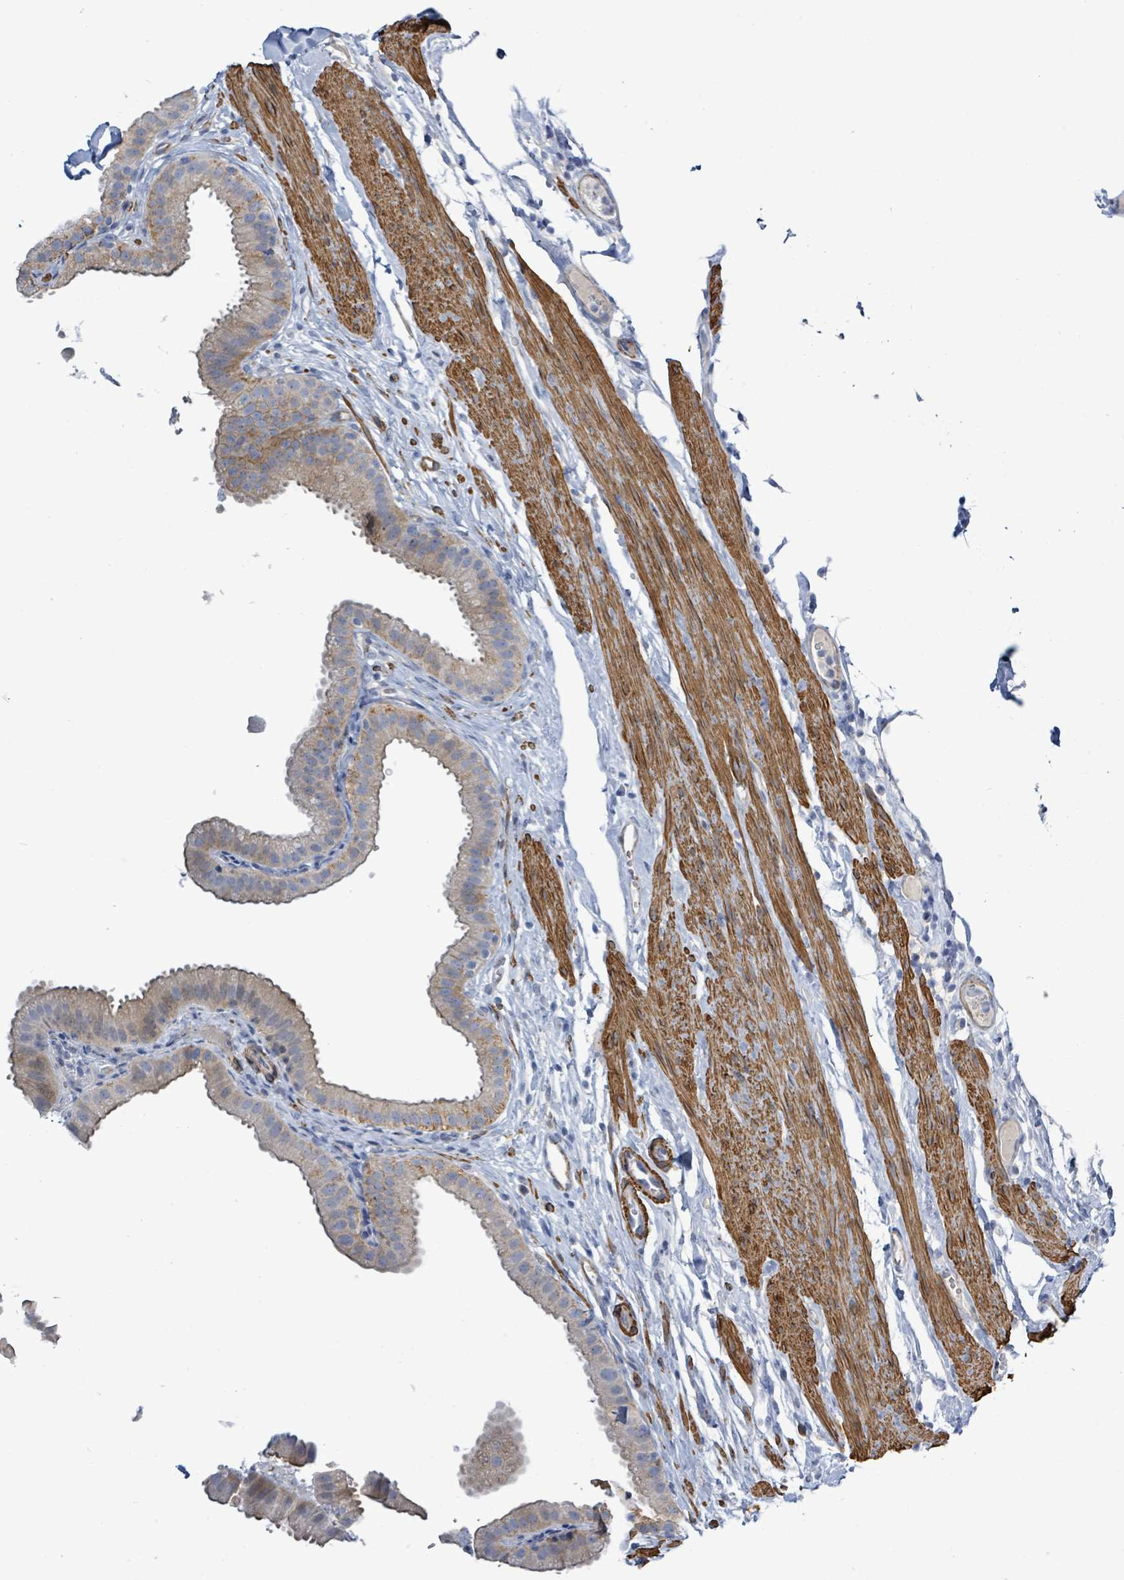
{"staining": {"intensity": "weak", "quantity": "25%-75%", "location": "cytoplasmic/membranous"}, "tissue": "gallbladder", "cell_type": "Glandular cells", "image_type": "normal", "snomed": [{"axis": "morphology", "description": "Normal tissue, NOS"}, {"axis": "topography", "description": "Gallbladder"}], "caption": "Gallbladder stained with IHC demonstrates weak cytoplasmic/membranous expression in about 25%-75% of glandular cells.", "gene": "DMRTC1B", "patient": {"sex": "female", "age": 61}}